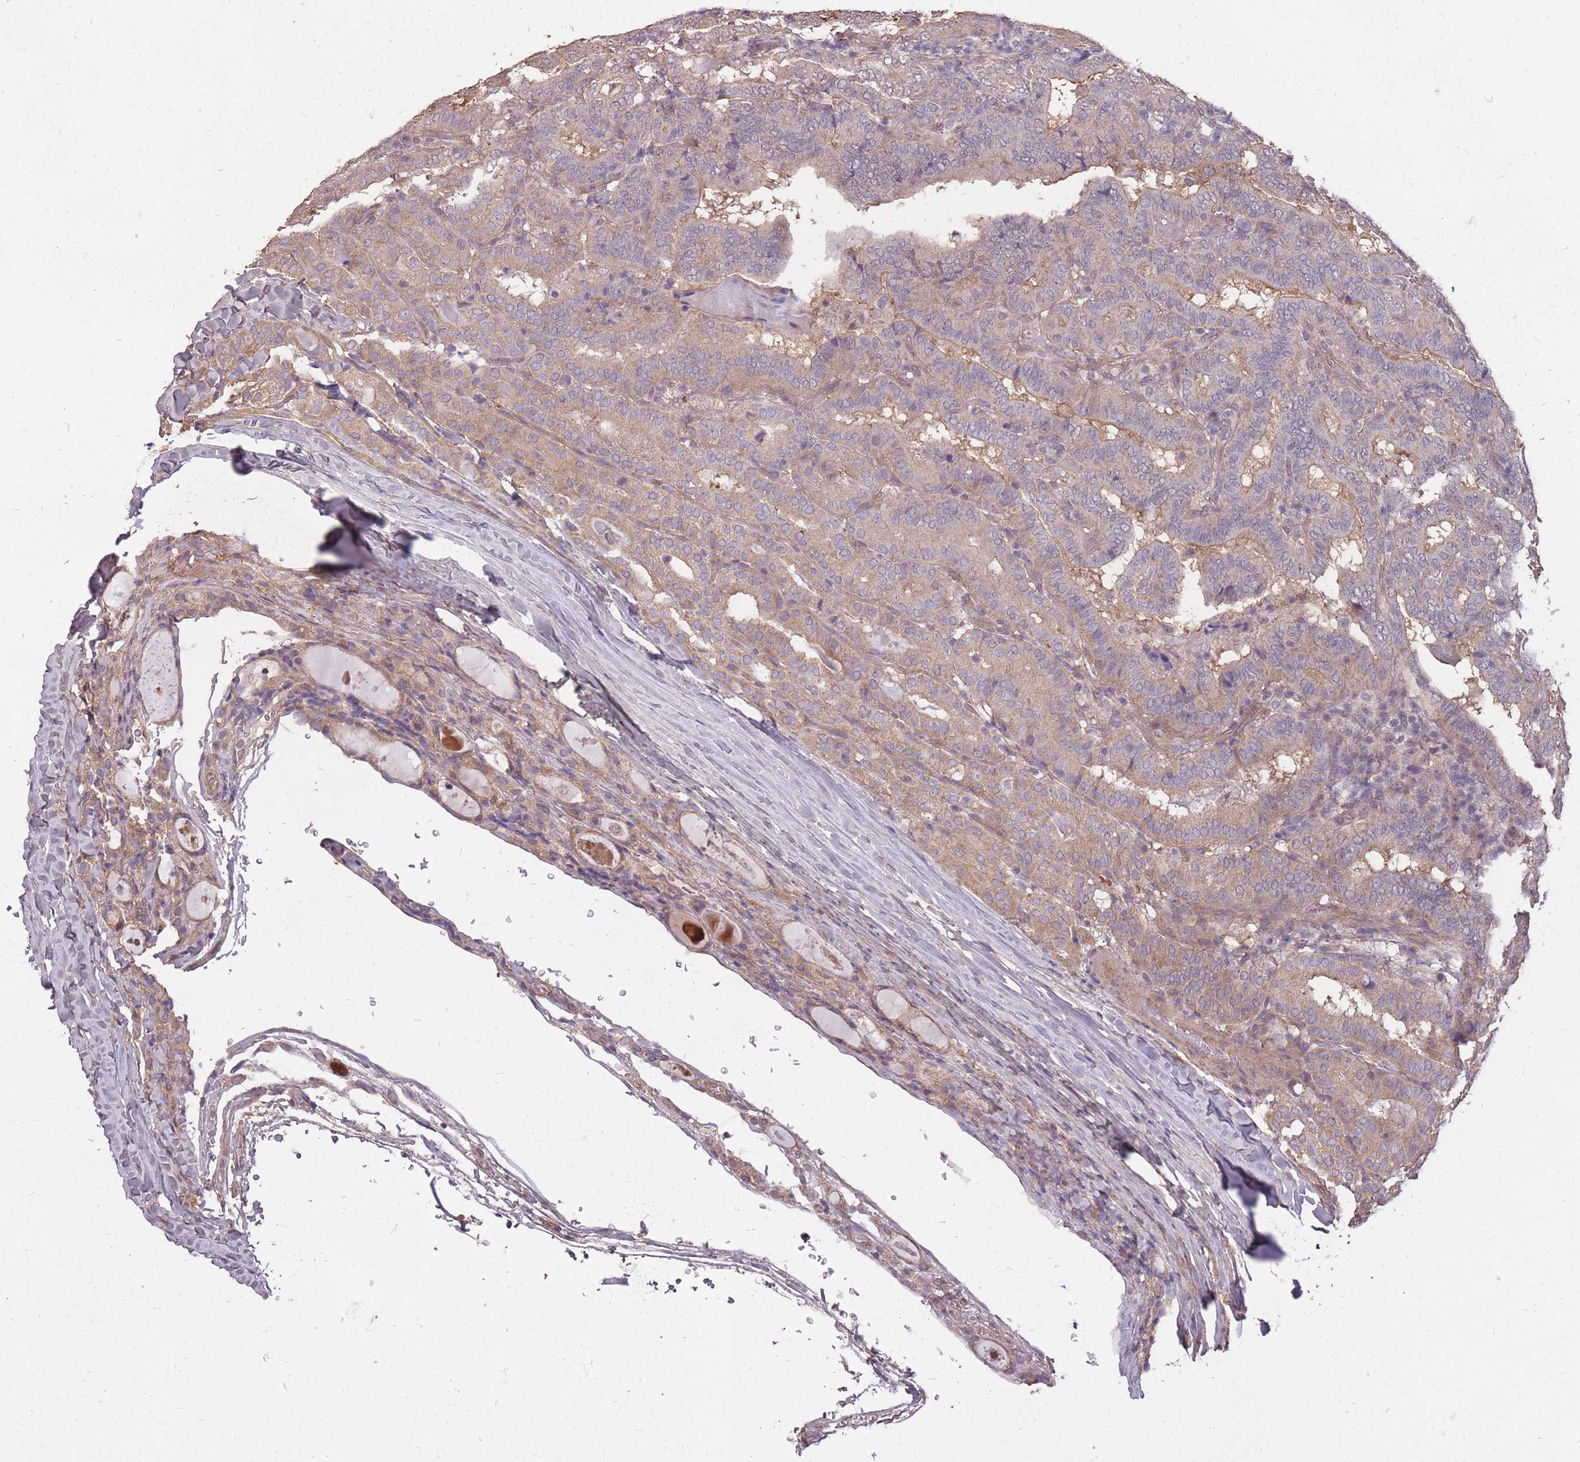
{"staining": {"intensity": "weak", "quantity": "25%-75%", "location": "cytoplasmic/membranous"}, "tissue": "thyroid cancer", "cell_type": "Tumor cells", "image_type": "cancer", "snomed": [{"axis": "morphology", "description": "Papillary adenocarcinoma, NOS"}, {"axis": "topography", "description": "Thyroid gland"}], "caption": "Weak cytoplasmic/membranous expression is appreciated in approximately 25%-75% of tumor cells in thyroid cancer.", "gene": "DYNC1LI2", "patient": {"sex": "female", "age": 72}}